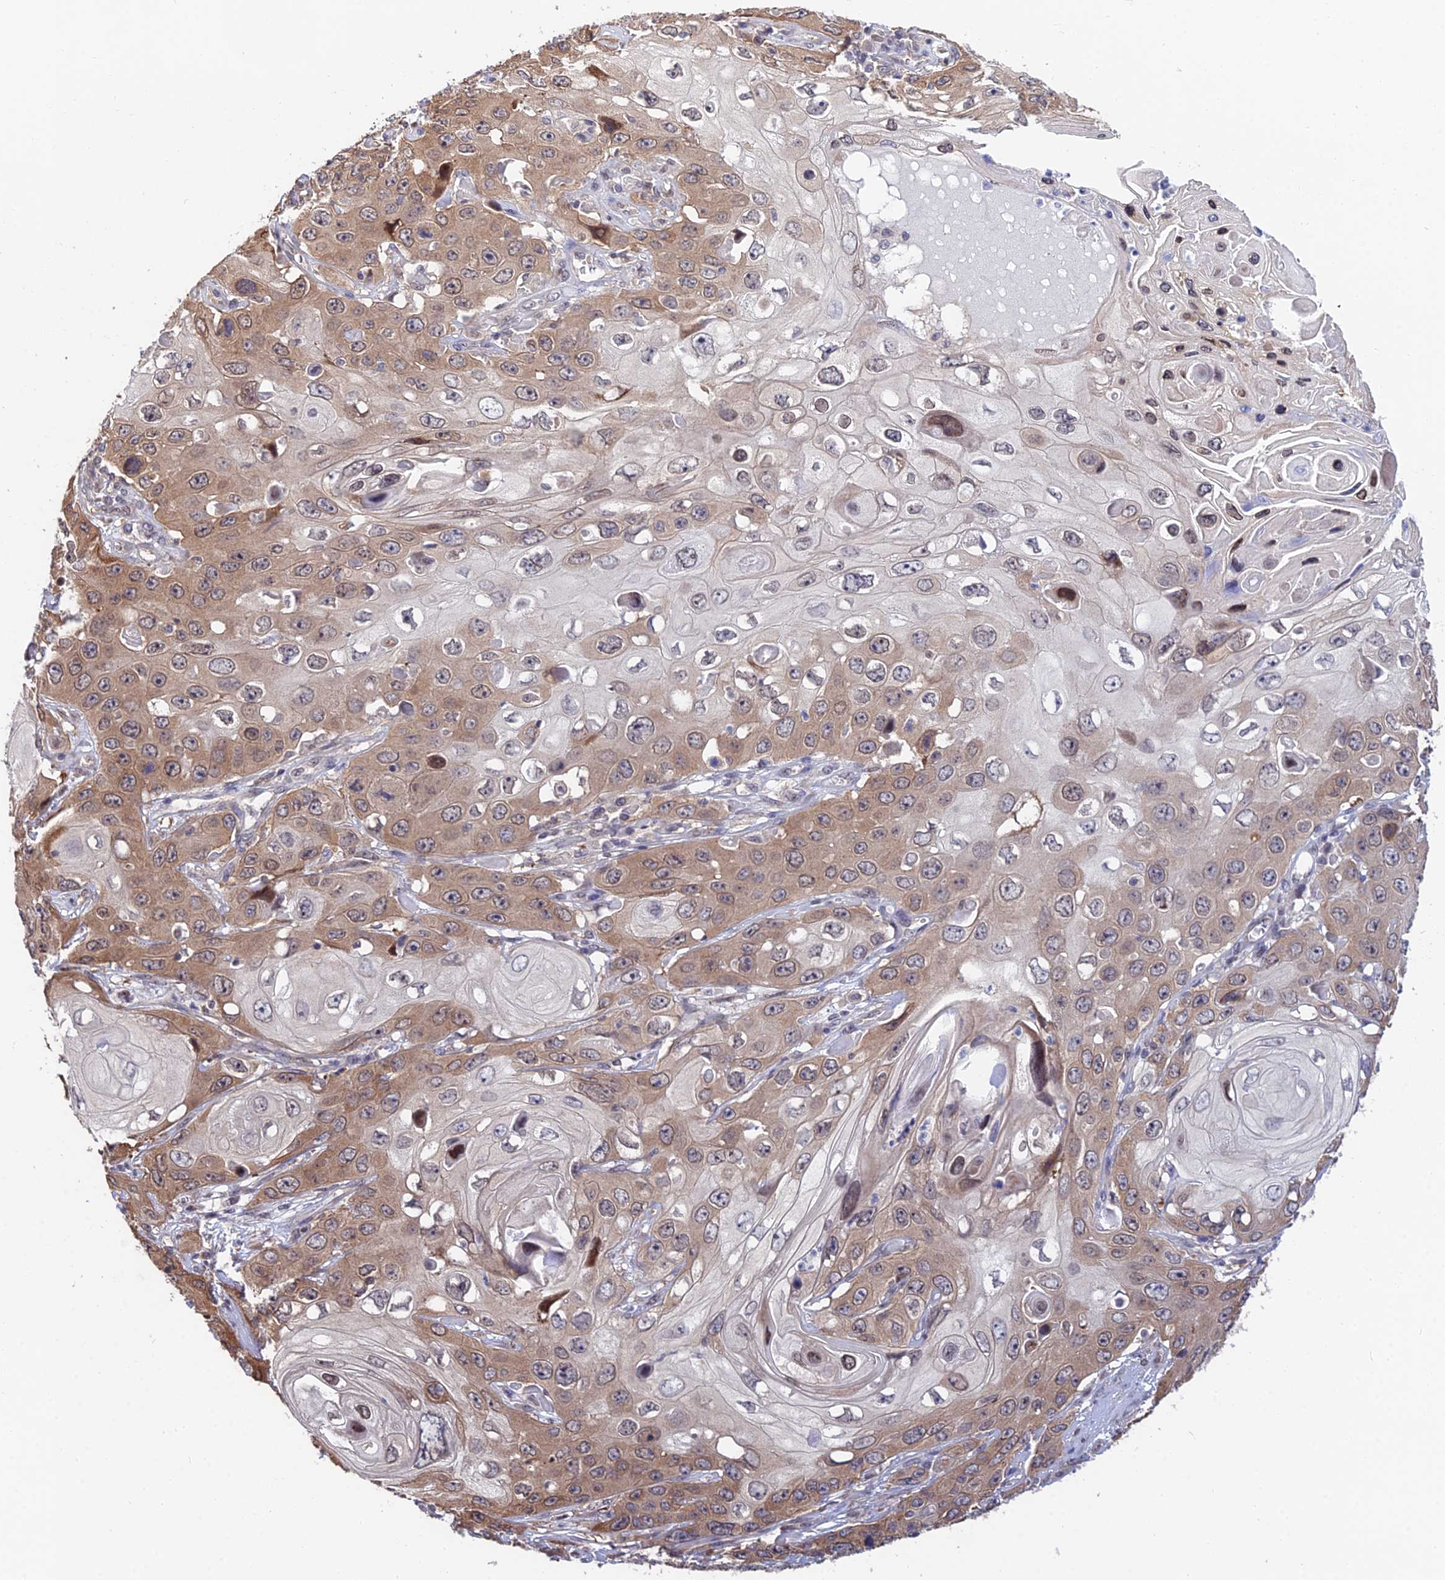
{"staining": {"intensity": "moderate", "quantity": "25%-75%", "location": "cytoplasmic/membranous,nuclear"}, "tissue": "skin cancer", "cell_type": "Tumor cells", "image_type": "cancer", "snomed": [{"axis": "morphology", "description": "Squamous cell carcinoma, NOS"}, {"axis": "topography", "description": "Skin"}], "caption": "An image of human skin cancer stained for a protein demonstrates moderate cytoplasmic/membranous and nuclear brown staining in tumor cells. The protein of interest is shown in brown color, while the nuclei are stained blue.", "gene": "INPP4A", "patient": {"sex": "male", "age": 55}}